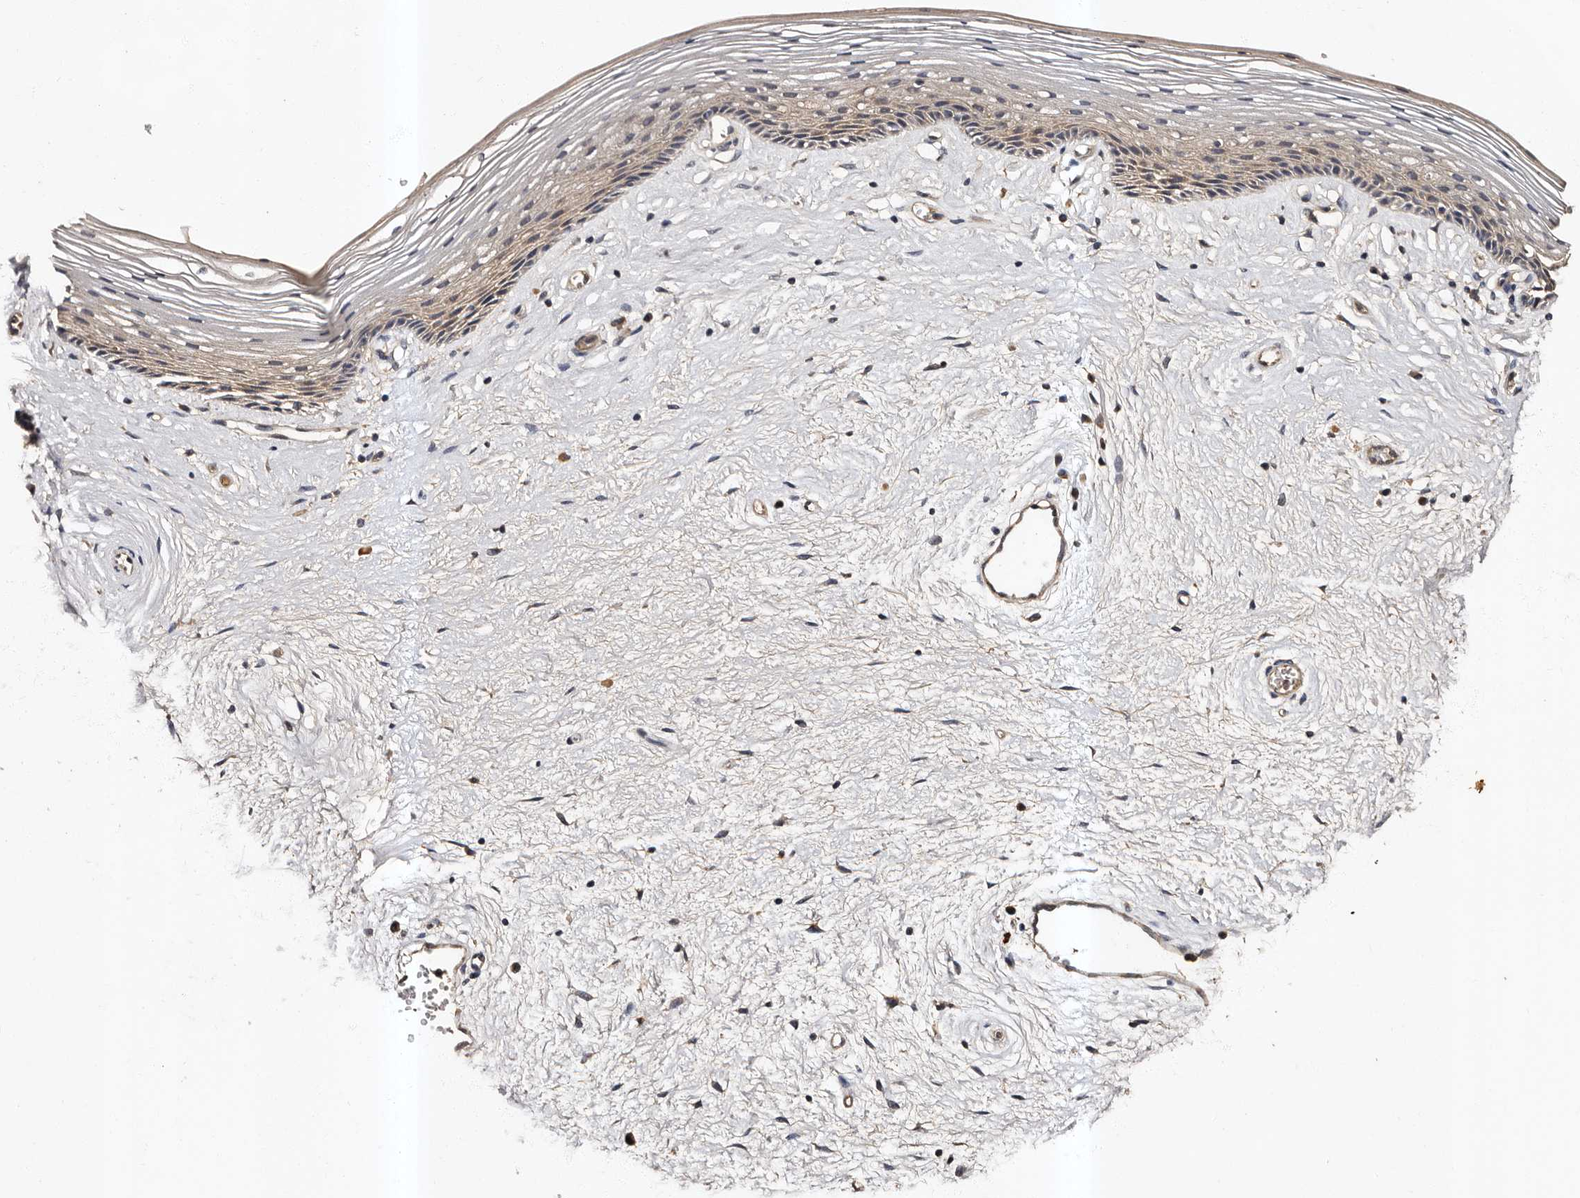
{"staining": {"intensity": "weak", "quantity": "25%-75%", "location": "cytoplasmic/membranous"}, "tissue": "vagina", "cell_type": "Squamous epithelial cells", "image_type": "normal", "snomed": [{"axis": "morphology", "description": "Normal tissue, NOS"}, {"axis": "topography", "description": "Vagina"}], "caption": "Protein positivity by immunohistochemistry (IHC) reveals weak cytoplasmic/membranous positivity in approximately 25%-75% of squamous epithelial cells in unremarkable vagina.", "gene": "ADCK5", "patient": {"sex": "female", "age": 46}}